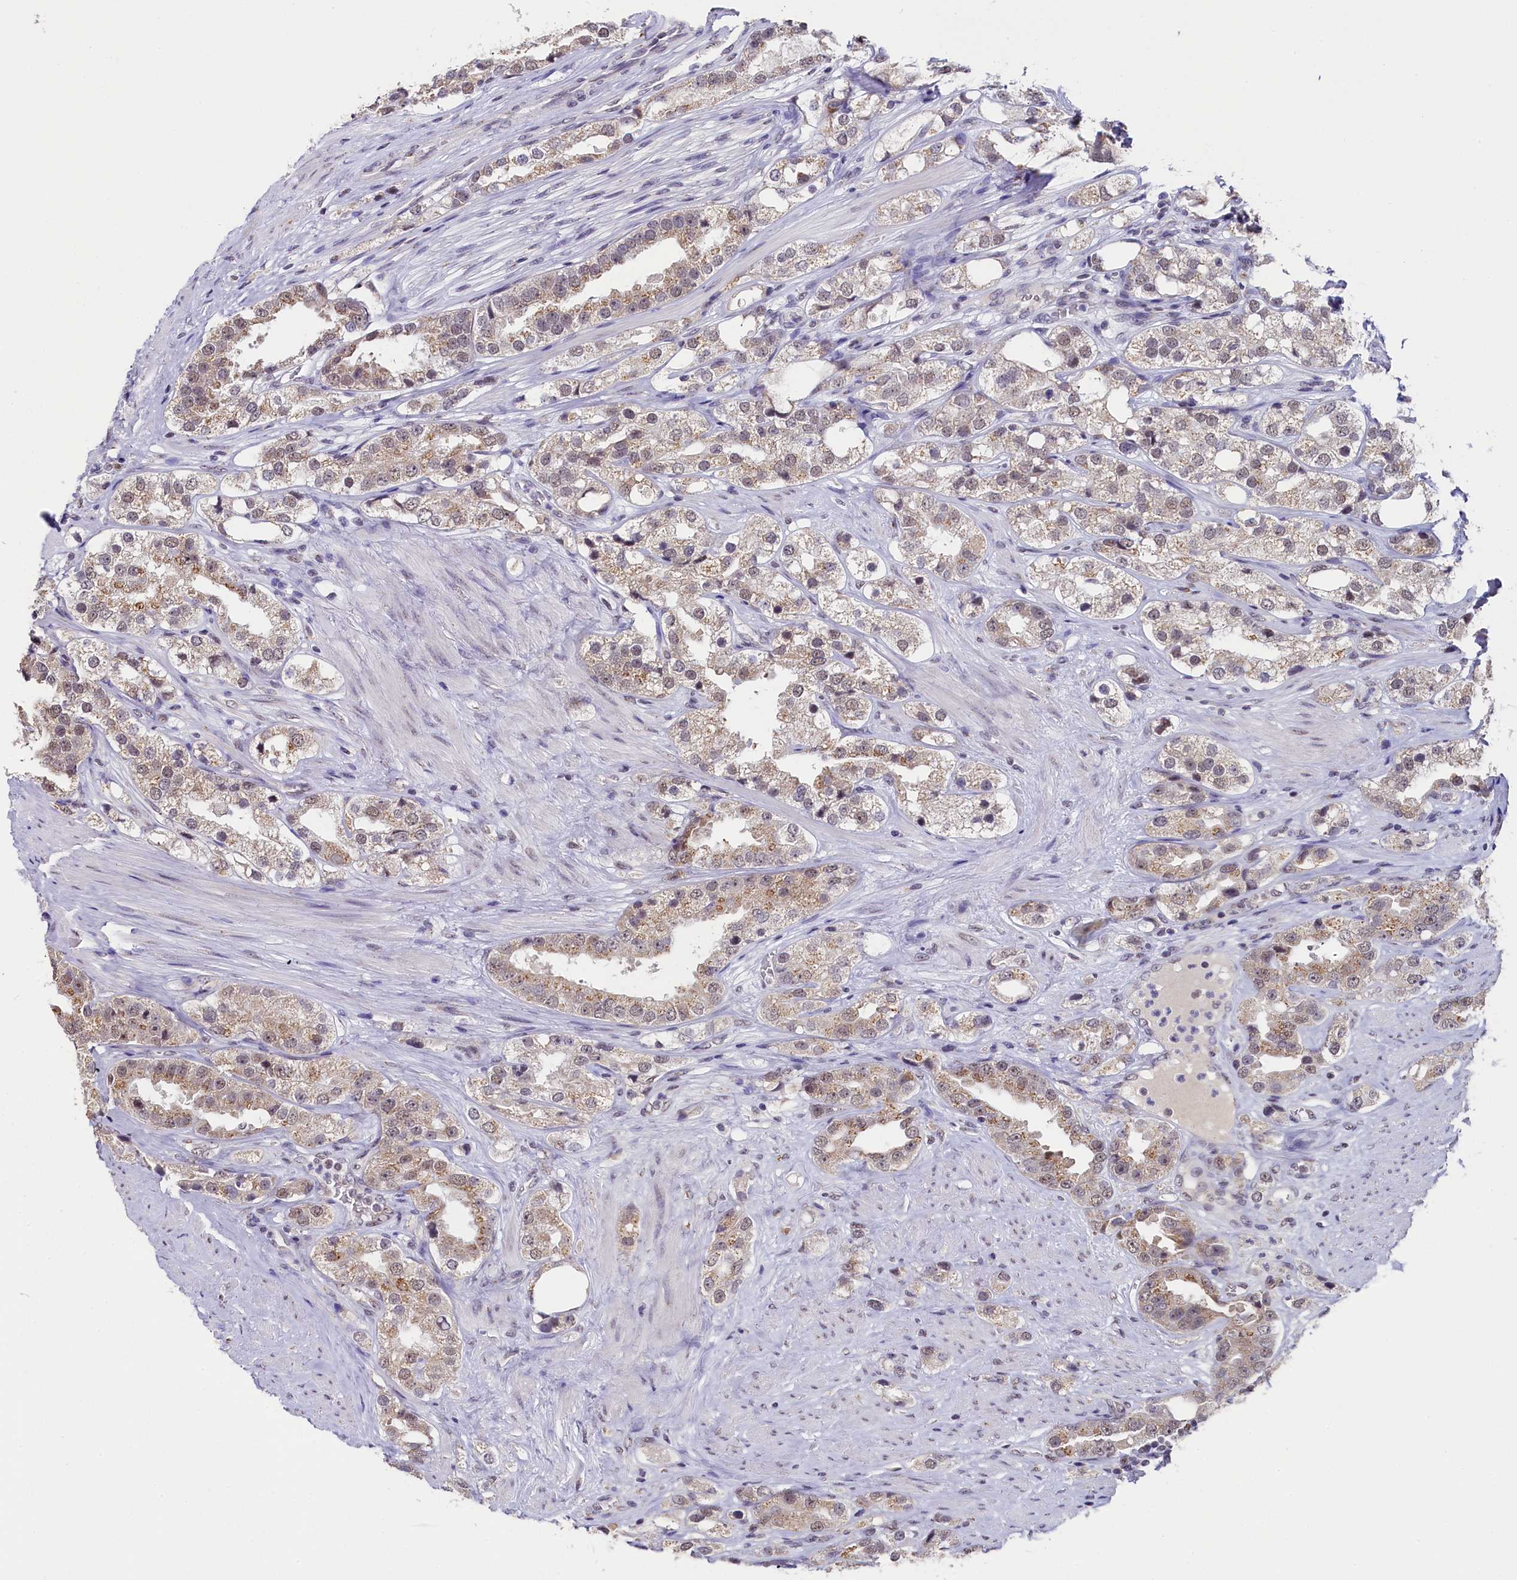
{"staining": {"intensity": "moderate", "quantity": "<25%", "location": "cytoplasmic/membranous"}, "tissue": "prostate cancer", "cell_type": "Tumor cells", "image_type": "cancer", "snomed": [{"axis": "morphology", "description": "Adenocarcinoma, NOS"}, {"axis": "topography", "description": "Prostate"}], "caption": "IHC of human prostate cancer demonstrates low levels of moderate cytoplasmic/membranous staining in about <25% of tumor cells.", "gene": "NCBP1", "patient": {"sex": "male", "age": 79}}